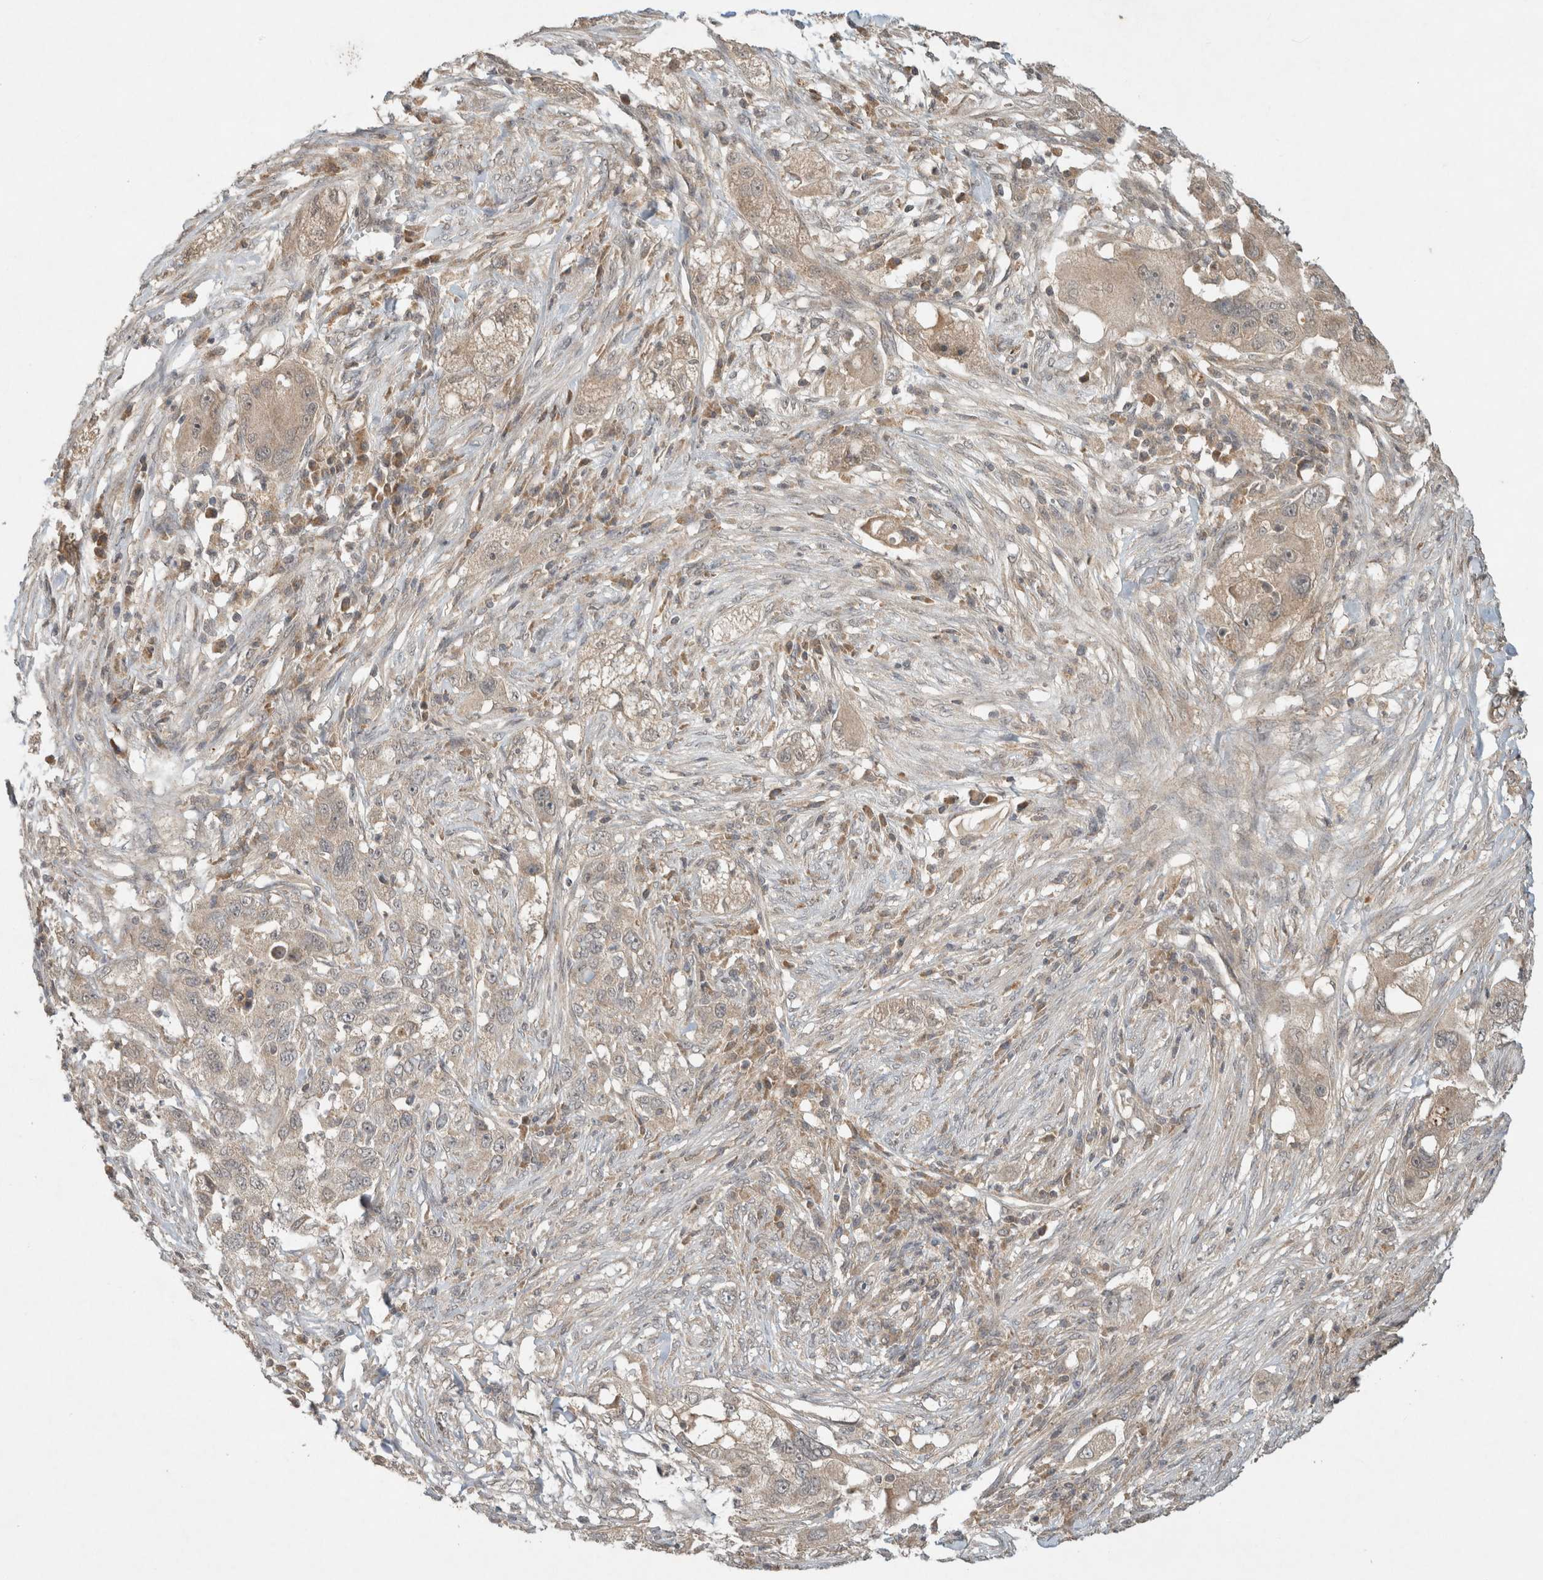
{"staining": {"intensity": "weak", "quantity": ">75%", "location": "cytoplasmic/membranous"}, "tissue": "pancreatic cancer", "cell_type": "Tumor cells", "image_type": "cancer", "snomed": [{"axis": "morphology", "description": "Adenocarcinoma, NOS"}, {"axis": "topography", "description": "Pancreas"}], "caption": "This image reveals immunohistochemistry (IHC) staining of human adenocarcinoma (pancreatic), with low weak cytoplasmic/membranous expression in approximately >75% of tumor cells.", "gene": "LOXL2", "patient": {"sex": "female", "age": 78}}